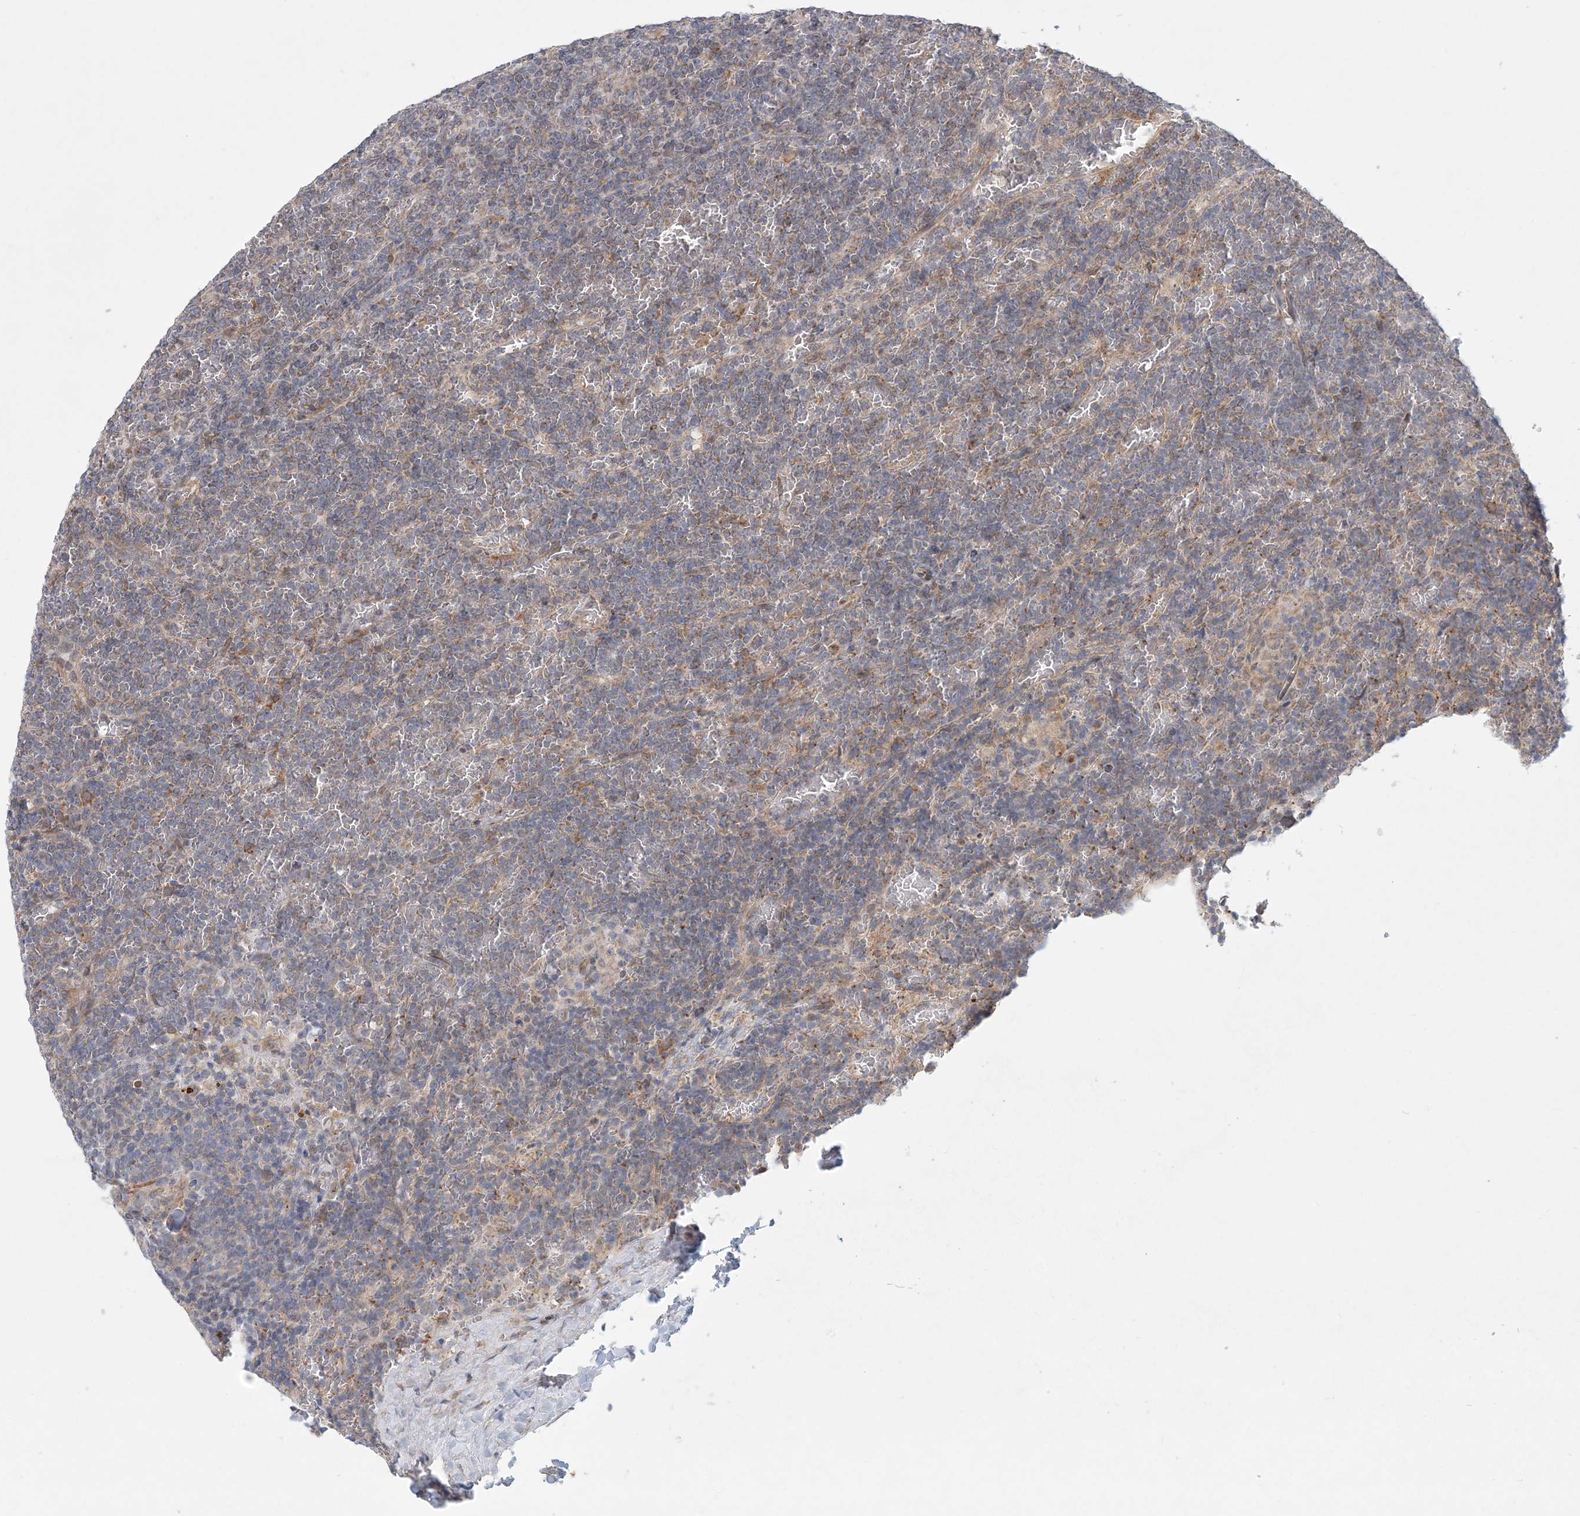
{"staining": {"intensity": "negative", "quantity": "none", "location": "none"}, "tissue": "lymphoma", "cell_type": "Tumor cells", "image_type": "cancer", "snomed": [{"axis": "morphology", "description": "Malignant lymphoma, non-Hodgkin's type, Low grade"}, {"axis": "topography", "description": "Spleen"}], "caption": "DAB immunohistochemical staining of lymphoma shows no significant expression in tumor cells. (IHC, brightfield microscopy, high magnification).", "gene": "PCYOX1L", "patient": {"sex": "female", "age": 19}}